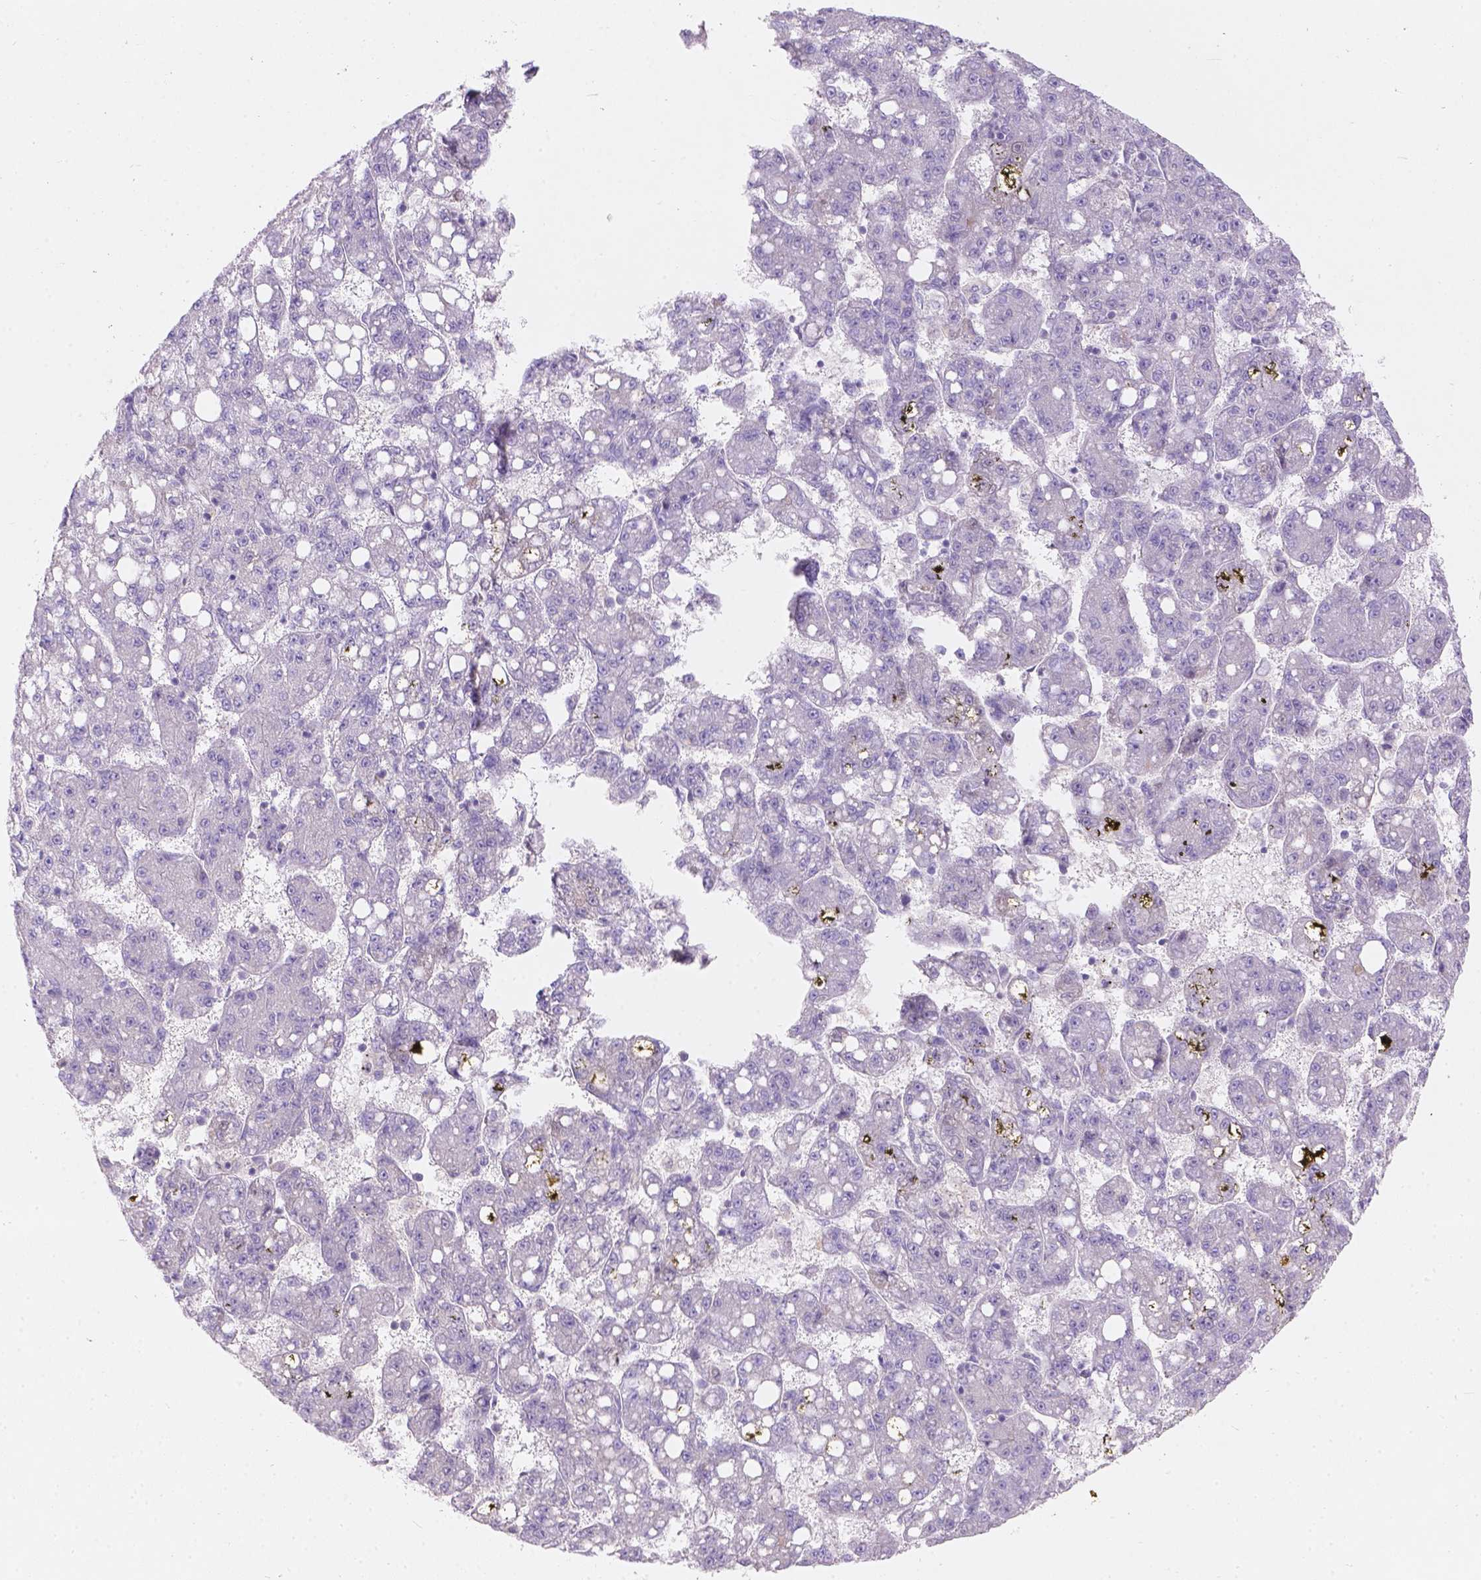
{"staining": {"intensity": "negative", "quantity": "none", "location": "none"}, "tissue": "liver cancer", "cell_type": "Tumor cells", "image_type": "cancer", "snomed": [{"axis": "morphology", "description": "Carcinoma, Hepatocellular, NOS"}, {"axis": "topography", "description": "Liver"}], "caption": "This is a micrograph of immunohistochemistry (IHC) staining of hepatocellular carcinoma (liver), which shows no expression in tumor cells.", "gene": "GAL3ST2", "patient": {"sex": "female", "age": 65}}